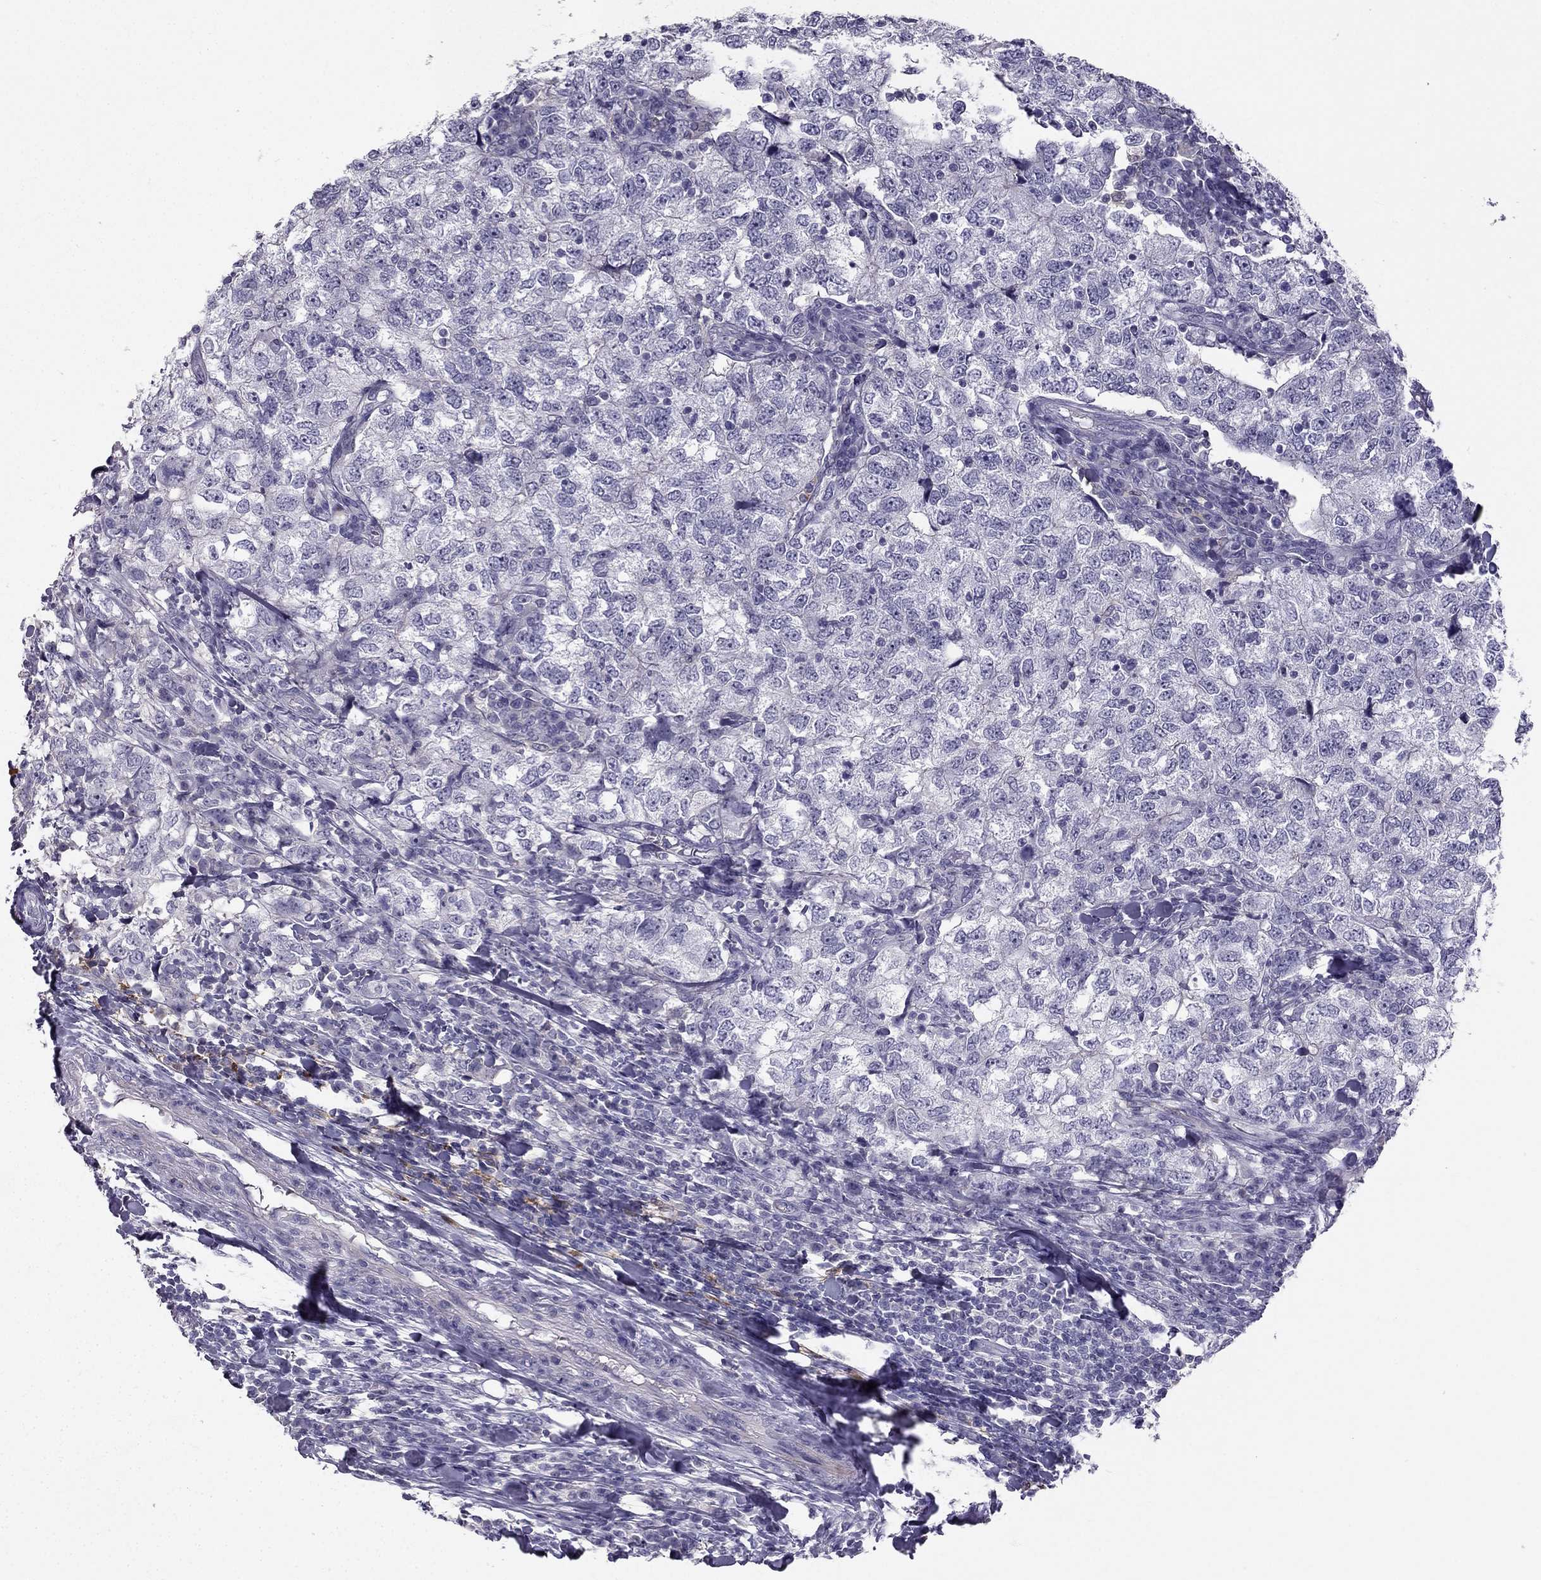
{"staining": {"intensity": "negative", "quantity": "none", "location": "none"}, "tissue": "breast cancer", "cell_type": "Tumor cells", "image_type": "cancer", "snomed": [{"axis": "morphology", "description": "Duct carcinoma"}, {"axis": "topography", "description": "Breast"}], "caption": "Image shows no significant protein expression in tumor cells of breast invasive ductal carcinoma.", "gene": "LMTK3", "patient": {"sex": "female", "age": 30}}